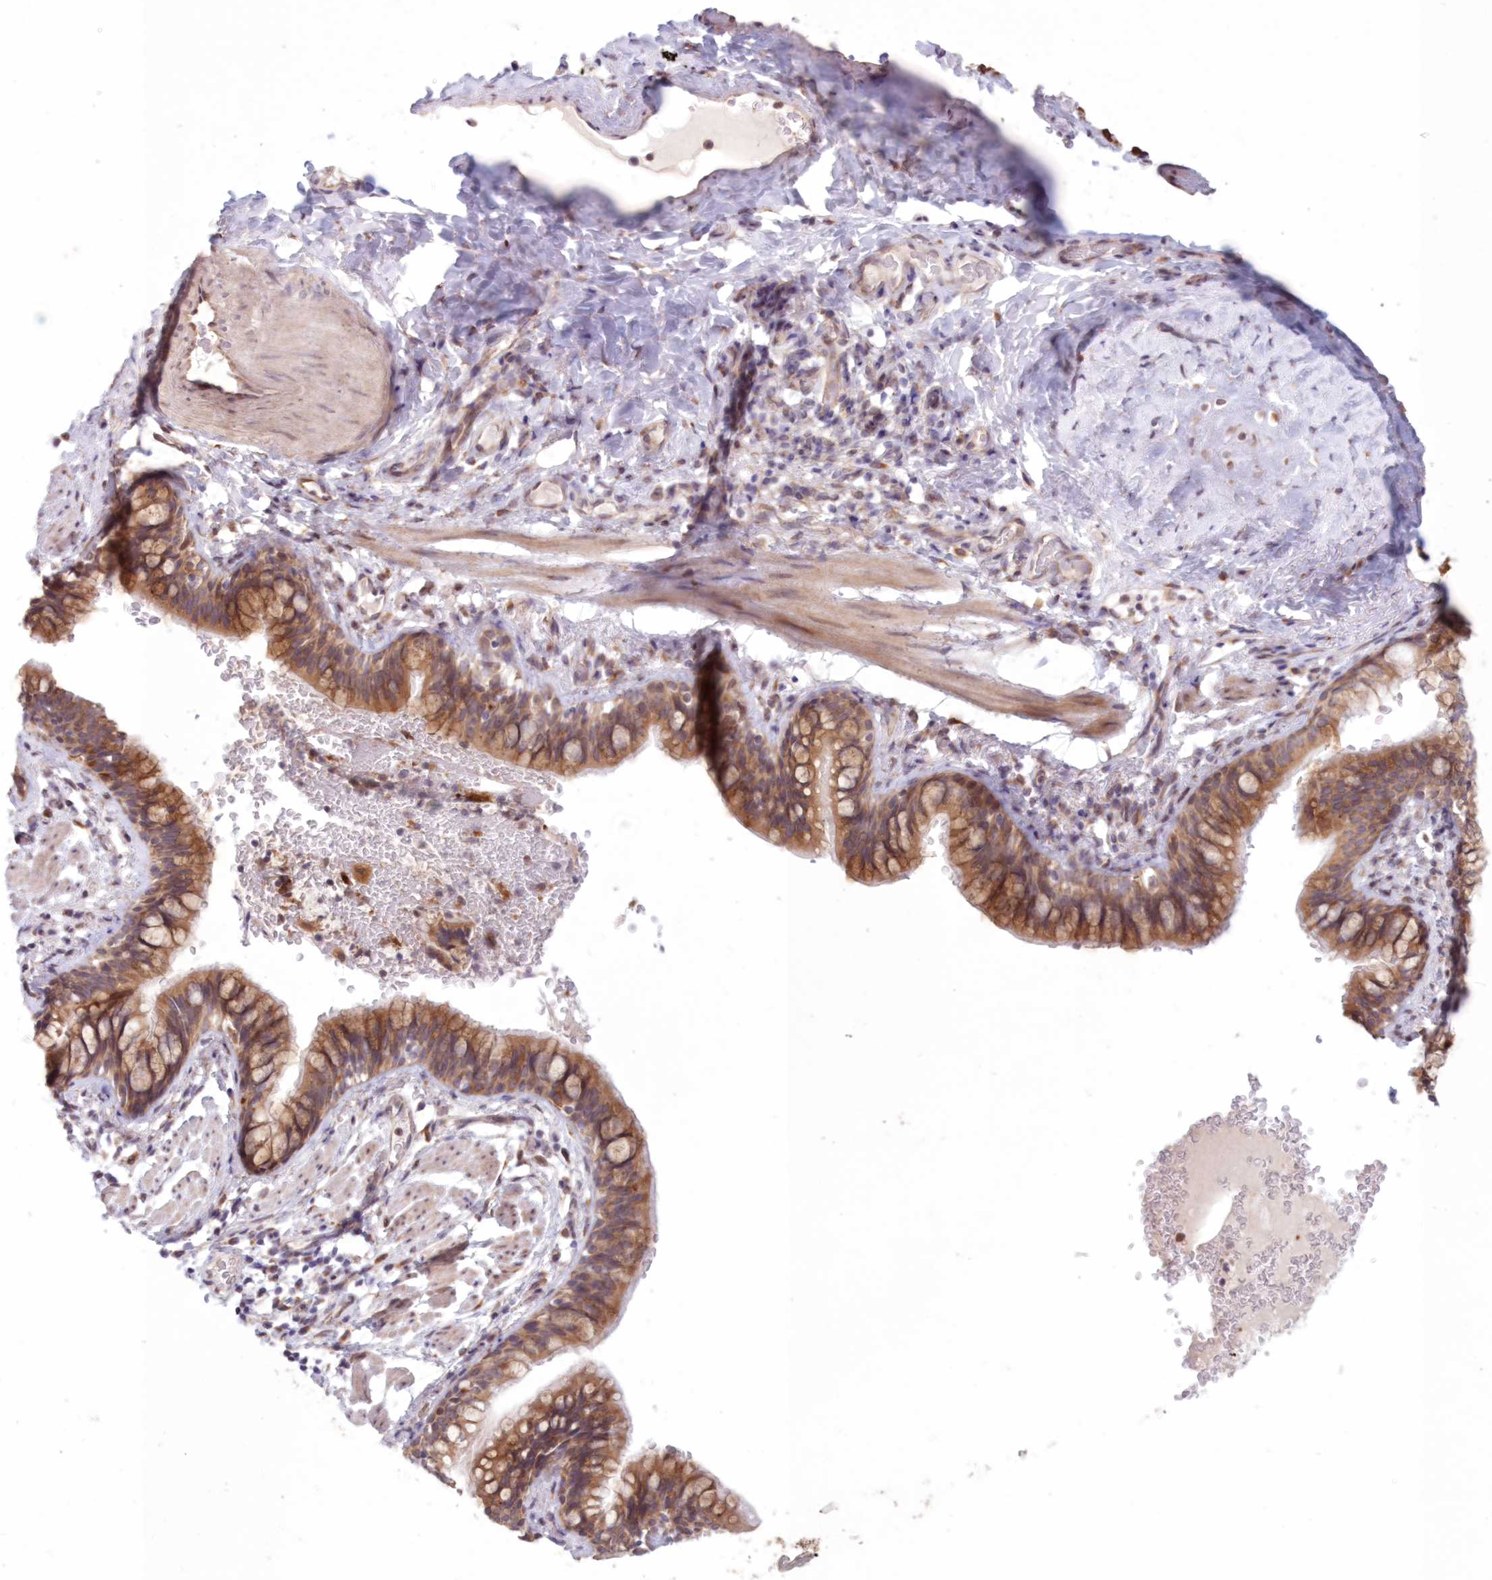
{"staining": {"intensity": "strong", "quantity": ">75%", "location": "cytoplasmic/membranous"}, "tissue": "bronchus", "cell_type": "Respiratory epithelial cells", "image_type": "normal", "snomed": [{"axis": "morphology", "description": "Normal tissue, NOS"}, {"axis": "topography", "description": "Cartilage tissue"}, {"axis": "topography", "description": "Bronchus"}], "caption": "An image showing strong cytoplasmic/membranous positivity in approximately >75% of respiratory epithelial cells in unremarkable bronchus, as visualized by brown immunohistochemical staining.", "gene": "PCYOX1L", "patient": {"sex": "female", "age": 36}}